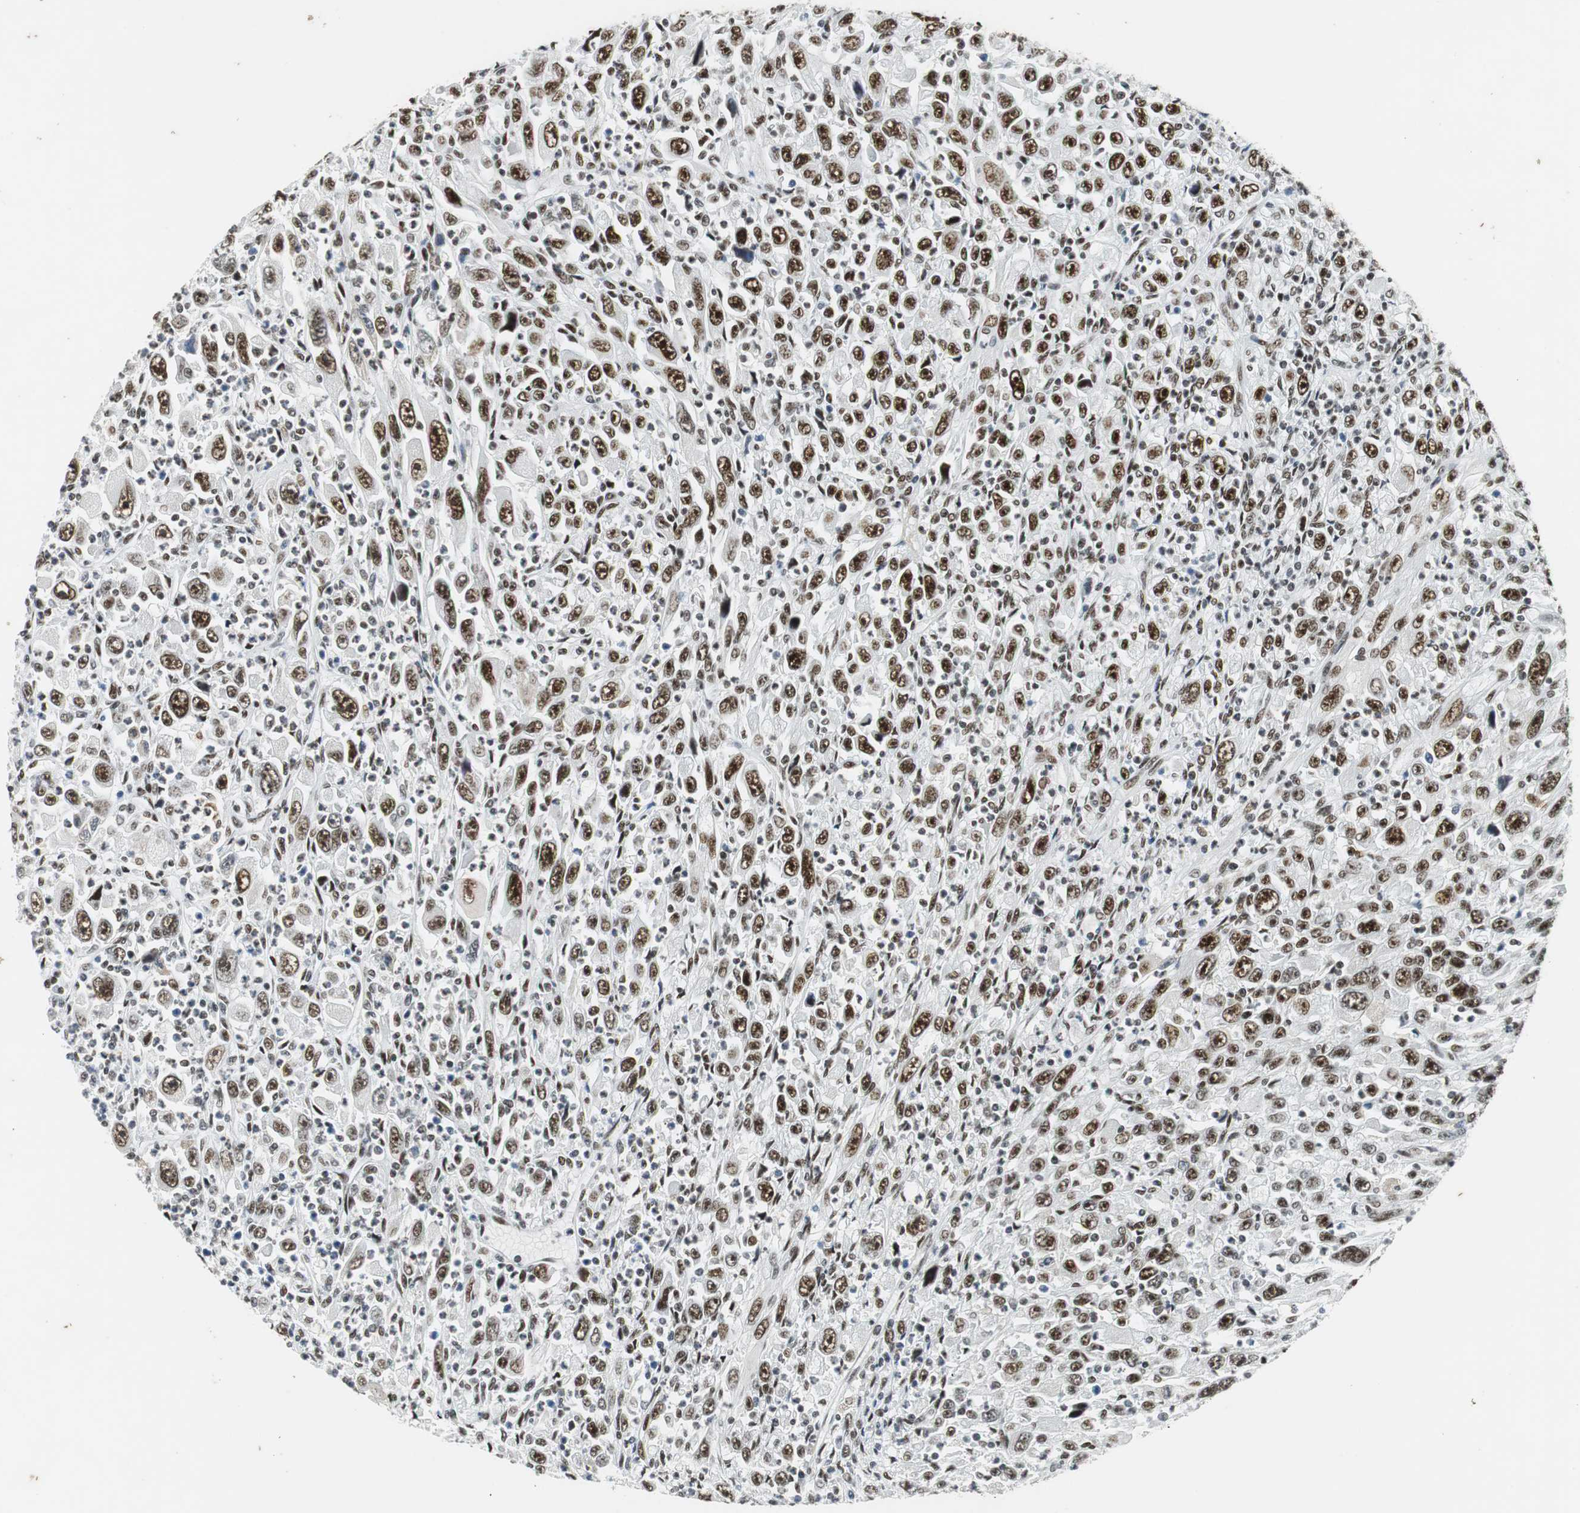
{"staining": {"intensity": "strong", "quantity": ">75%", "location": "nuclear"}, "tissue": "melanoma", "cell_type": "Tumor cells", "image_type": "cancer", "snomed": [{"axis": "morphology", "description": "Malignant melanoma, Metastatic site"}, {"axis": "topography", "description": "Skin"}], "caption": "Melanoma stained with DAB (3,3'-diaminobenzidine) immunohistochemistry demonstrates high levels of strong nuclear staining in approximately >75% of tumor cells.", "gene": "PRKDC", "patient": {"sex": "female", "age": 56}}